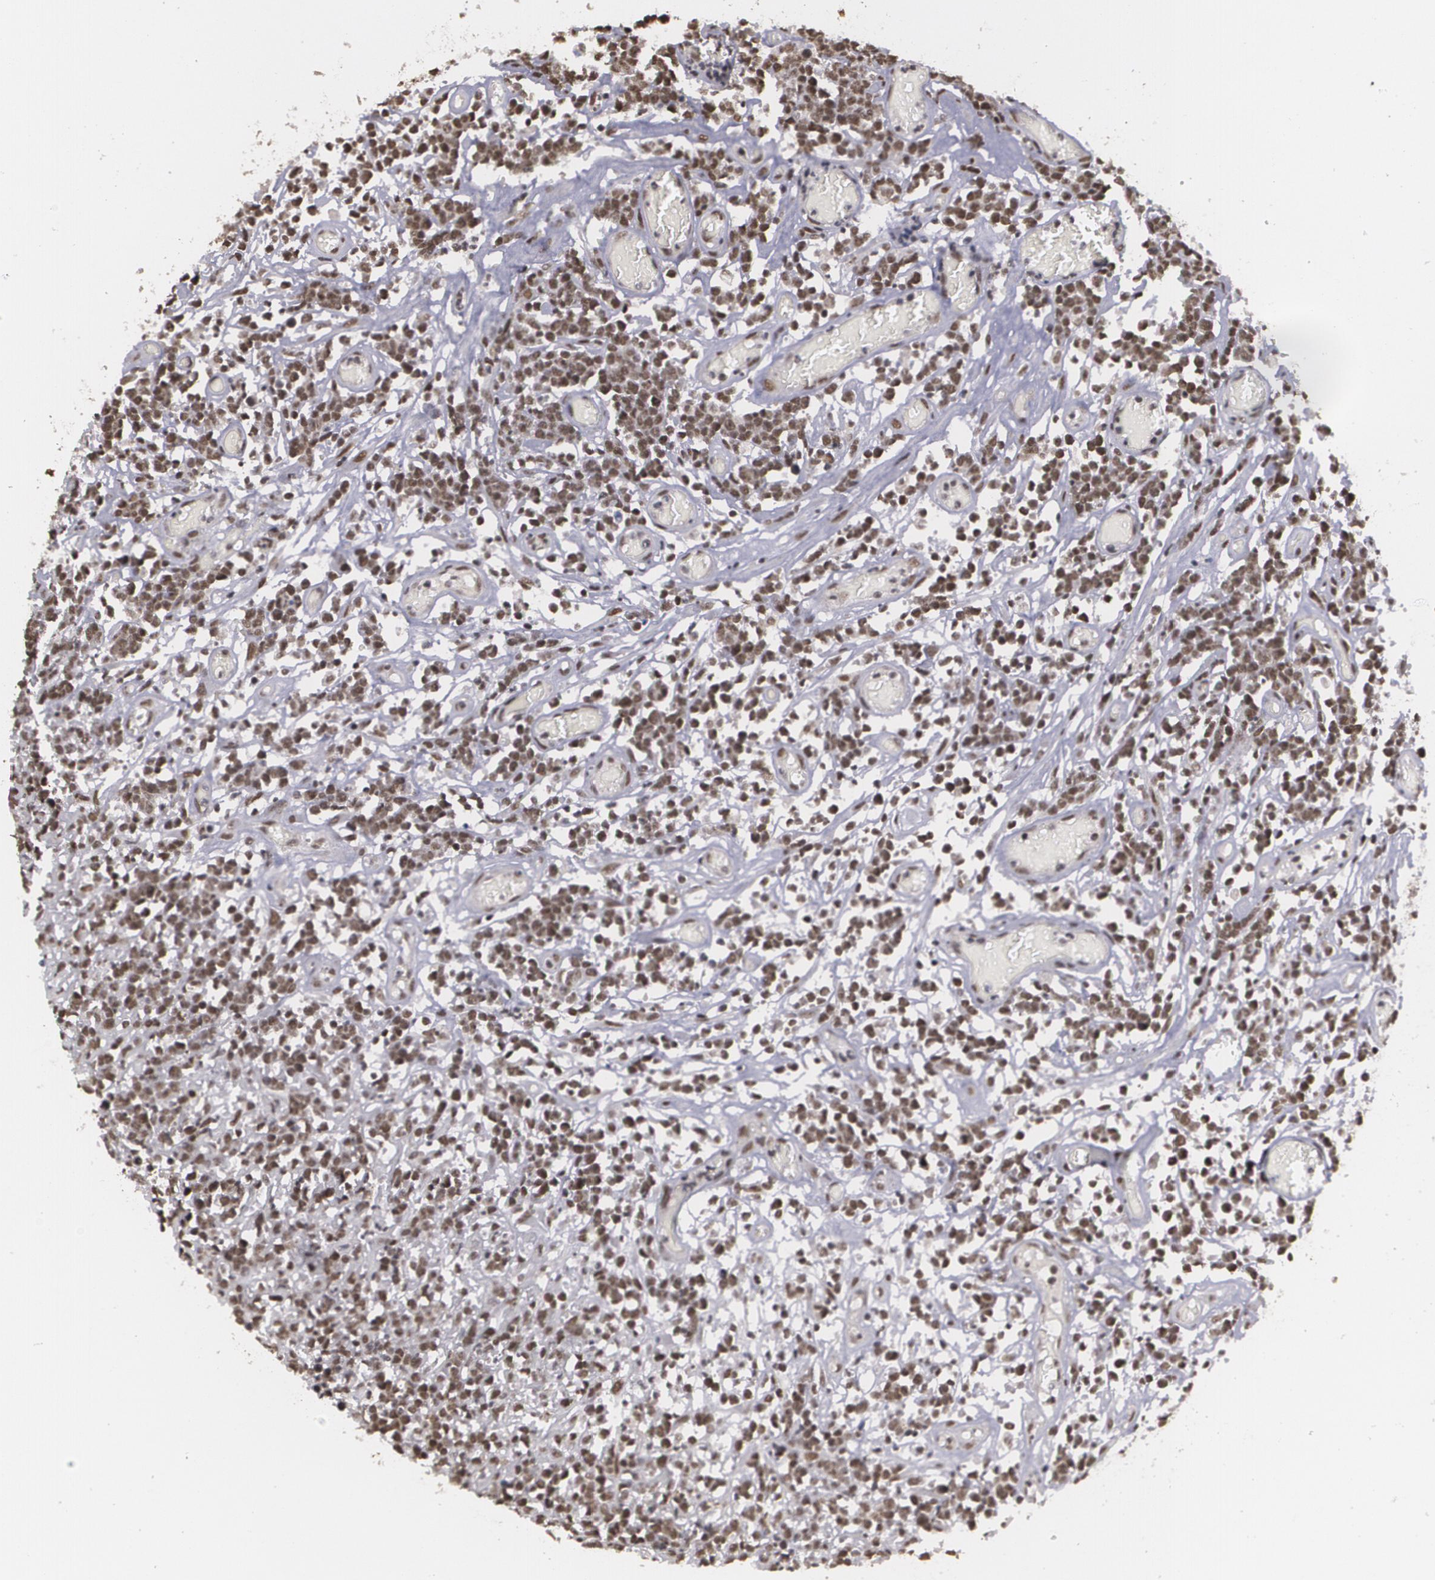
{"staining": {"intensity": "strong", "quantity": "25%-75%", "location": "nuclear"}, "tissue": "lymphoma", "cell_type": "Tumor cells", "image_type": "cancer", "snomed": [{"axis": "morphology", "description": "Malignant lymphoma, non-Hodgkin's type, High grade"}, {"axis": "topography", "description": "Colon"}], "caption": "This photomicrograph displays lymphoma stained with IHC to label a protein in brown. The nuclear of tumor cells show strong positivity for the protein. Nuclei are counter-stained blue.", "gene": "RXRB", "patient": {"sex": "male", "age": 82}}